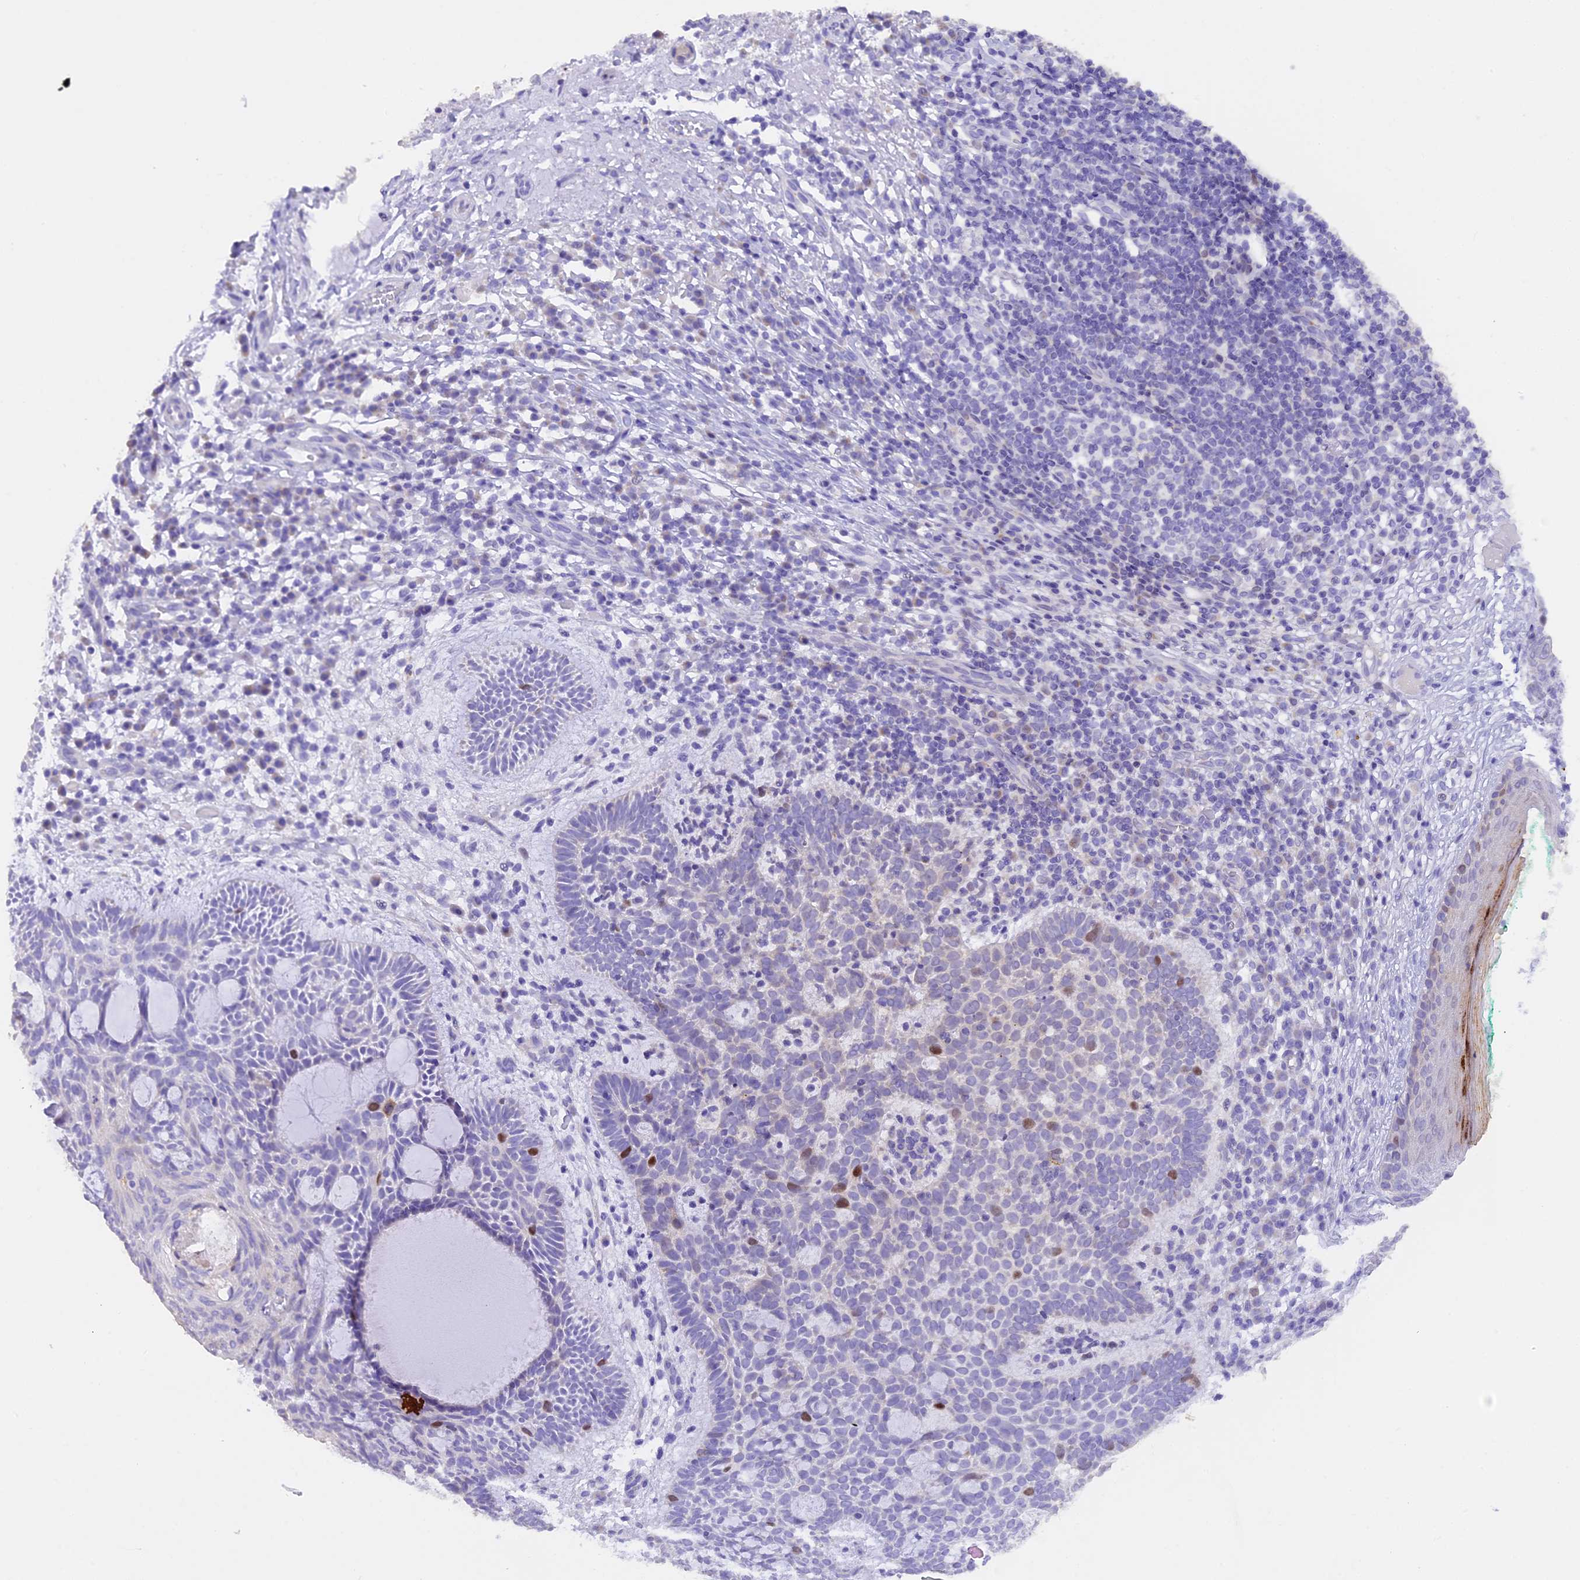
{"staining": {"intensity": "moderate", "quantity": "<25%", "location": "nuclear"}, "tissue": "skin cancer", "cell_type": "Tumor cells", "image_type": "cancer", "snomed": [{"axis": "morphology", "description": "Basal cell carcinoma"}, {"axis": "topography", "description": "Skin"}], "caption": "A brown stain highlights moderate nuclear staining of a protein in human skin cancer (basal cell carcinoma) tumor cells.", "gene": "PKIA", "patient": {"sex": "male", "age": 85}}